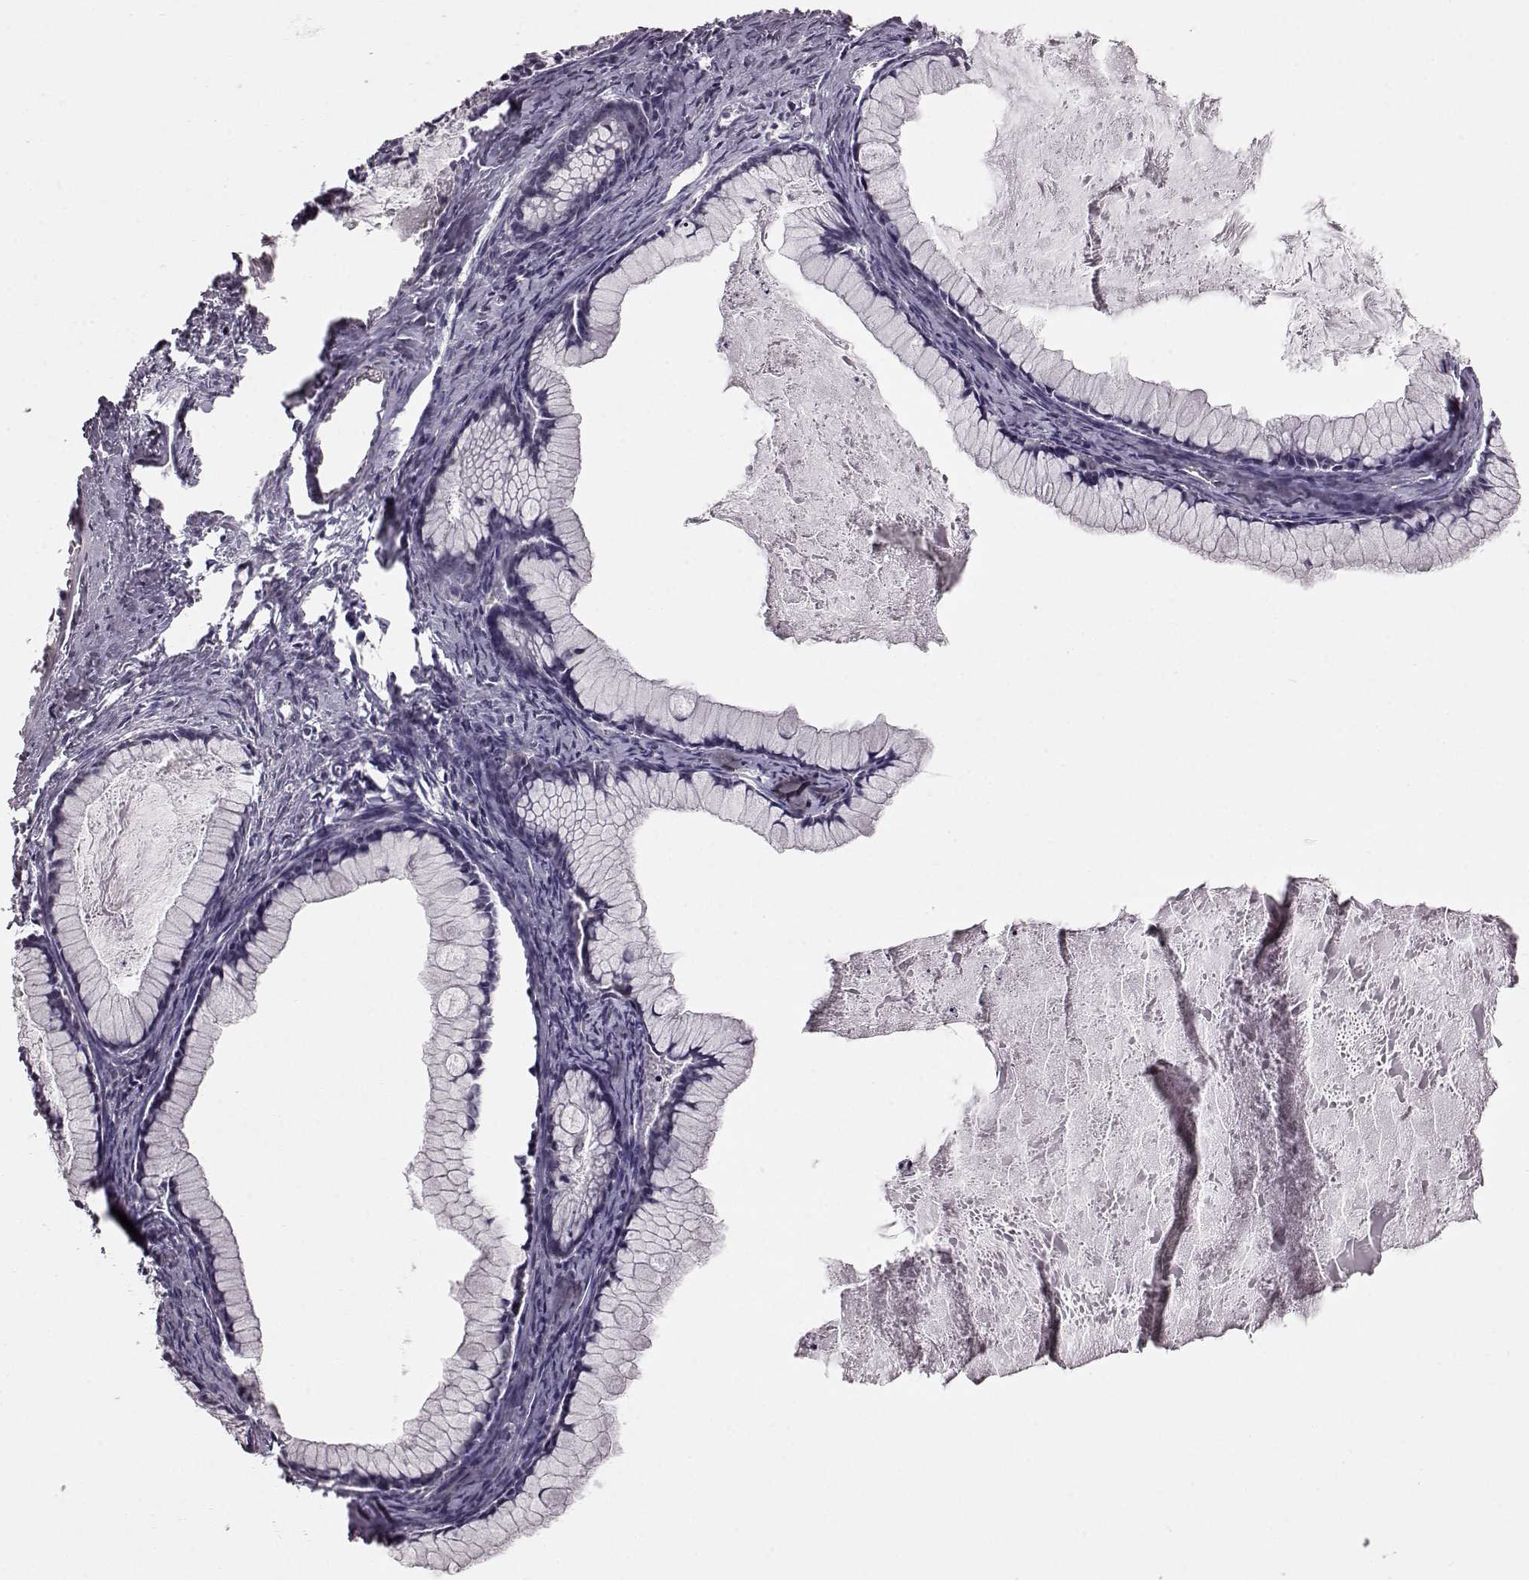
{"staining": {"intensity": "negative", "quantity": "none", "location": "none"}, "tissue": "ovarian cancer", "cell_type": "Tumor cells", "image_type": "cancer", "snomed": [{"axis": "morphology", "description": "Cystadenocarcinoma, mucinous, NOS"}, {"axis": "topography", "description": "Ovary"}], "caption": "DAB (3,3'-diaminobenzidine) immunohistochemical staining of human mucinous cystadenocarcinoma (ovarian) exhibits no significant staining in tumor cells. (Stains: DAB (3,3'-diaminobenzidine) IHC with hematoxylin counter stain, Microscopy: brightfield microscopy at high magnification).", "gene": "TCHHL1", "patient": {"sex": "female", "age": 41}}